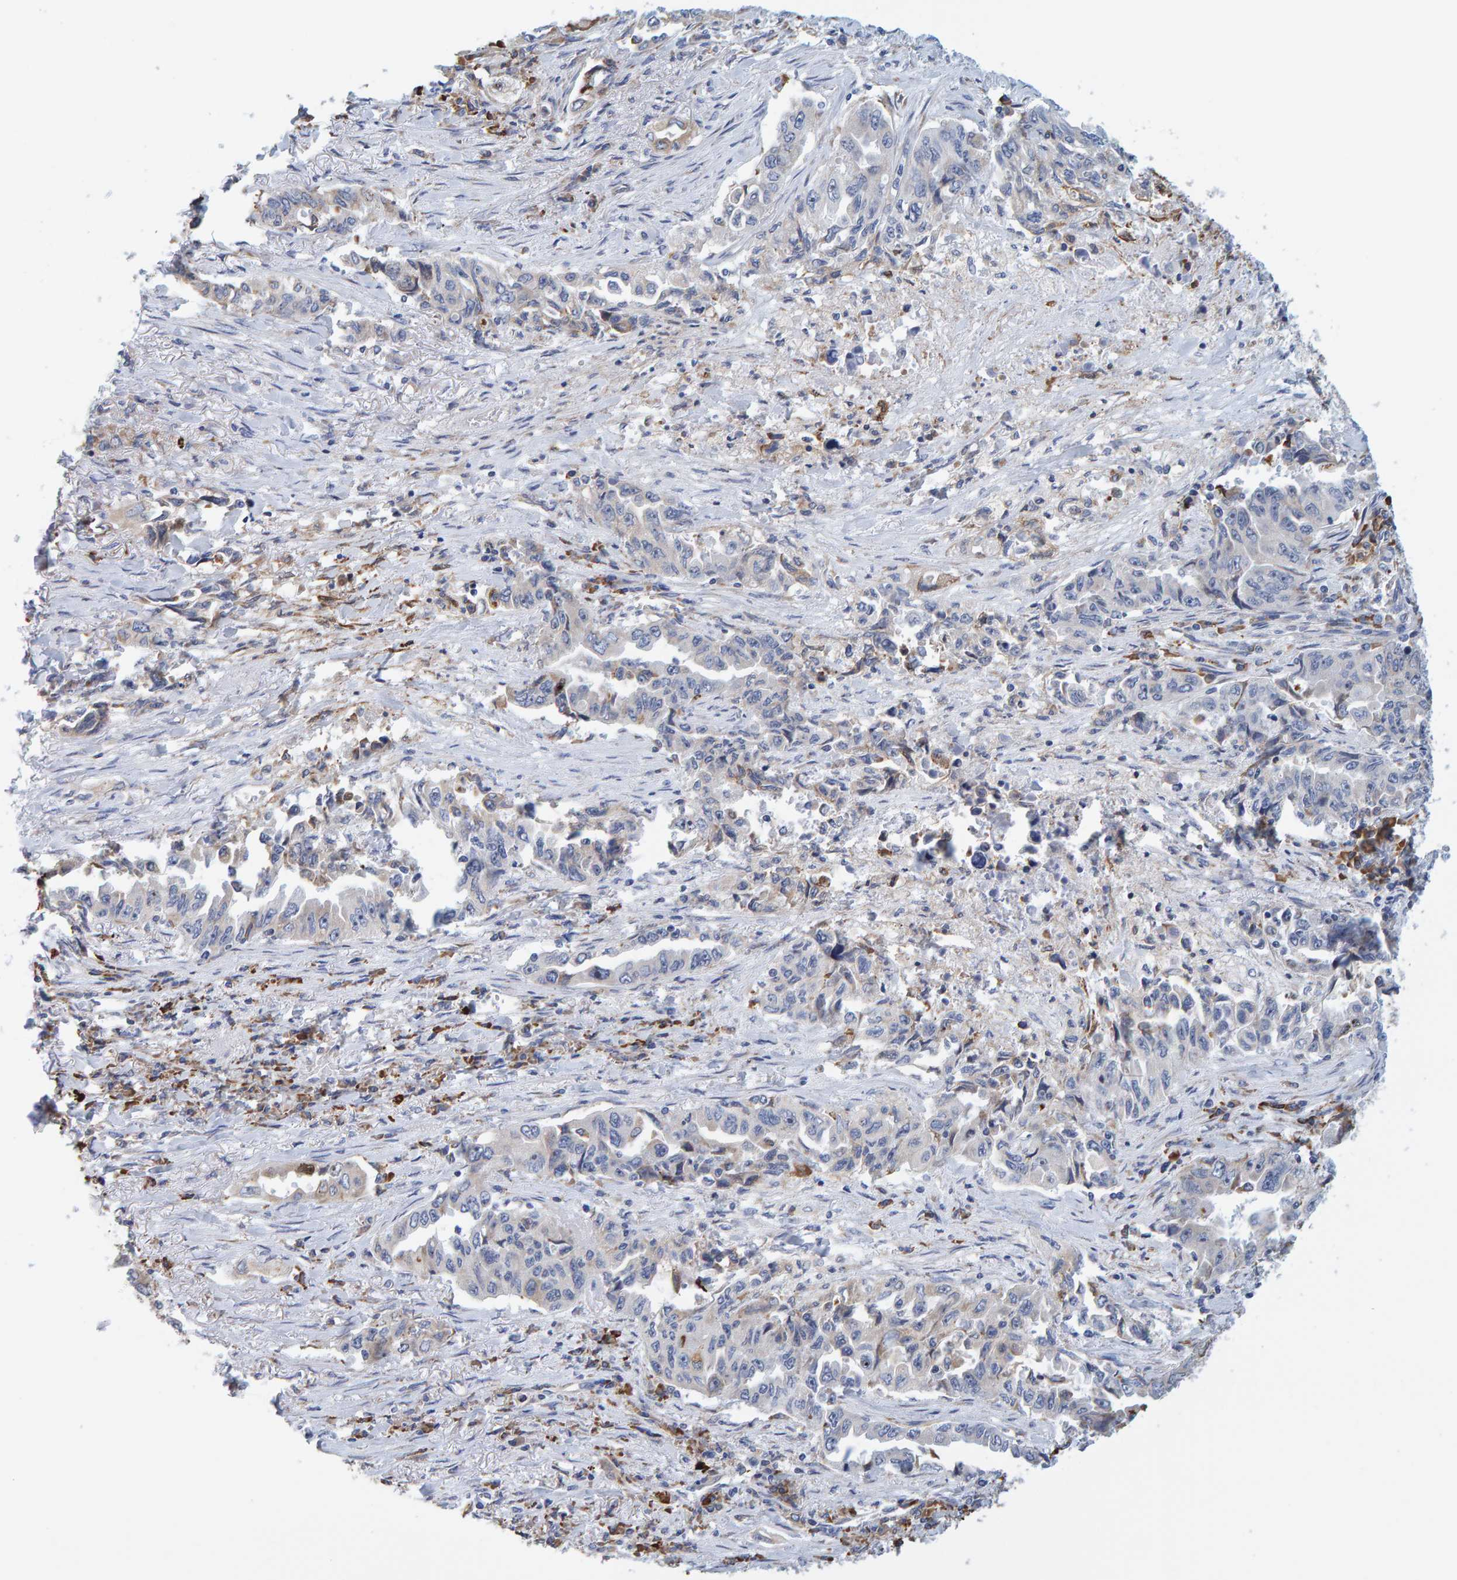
{"staining": {"intensity": "weak", "quantity": "<25%", "location": "cytoplasmic/membranous"}, "tissue": "lung cancer", "cell_type": "Tumor cells", "image_type": "cancer", "snomed": [{"axis": "morphology", "description": "Adenocarcinoma, NOS"}, {"axis": "topography", "description": "Lung"}], "caption": "This is a micrograph of immunohistochemistry (IHC) staining of lung adenocarcinoma, which shows no staining in tumor cells. (Brightfield microscopy of DAB IHC at high magnification).", "gene": "SGPL1", "patient": {"sex": "female", "age": 51}}